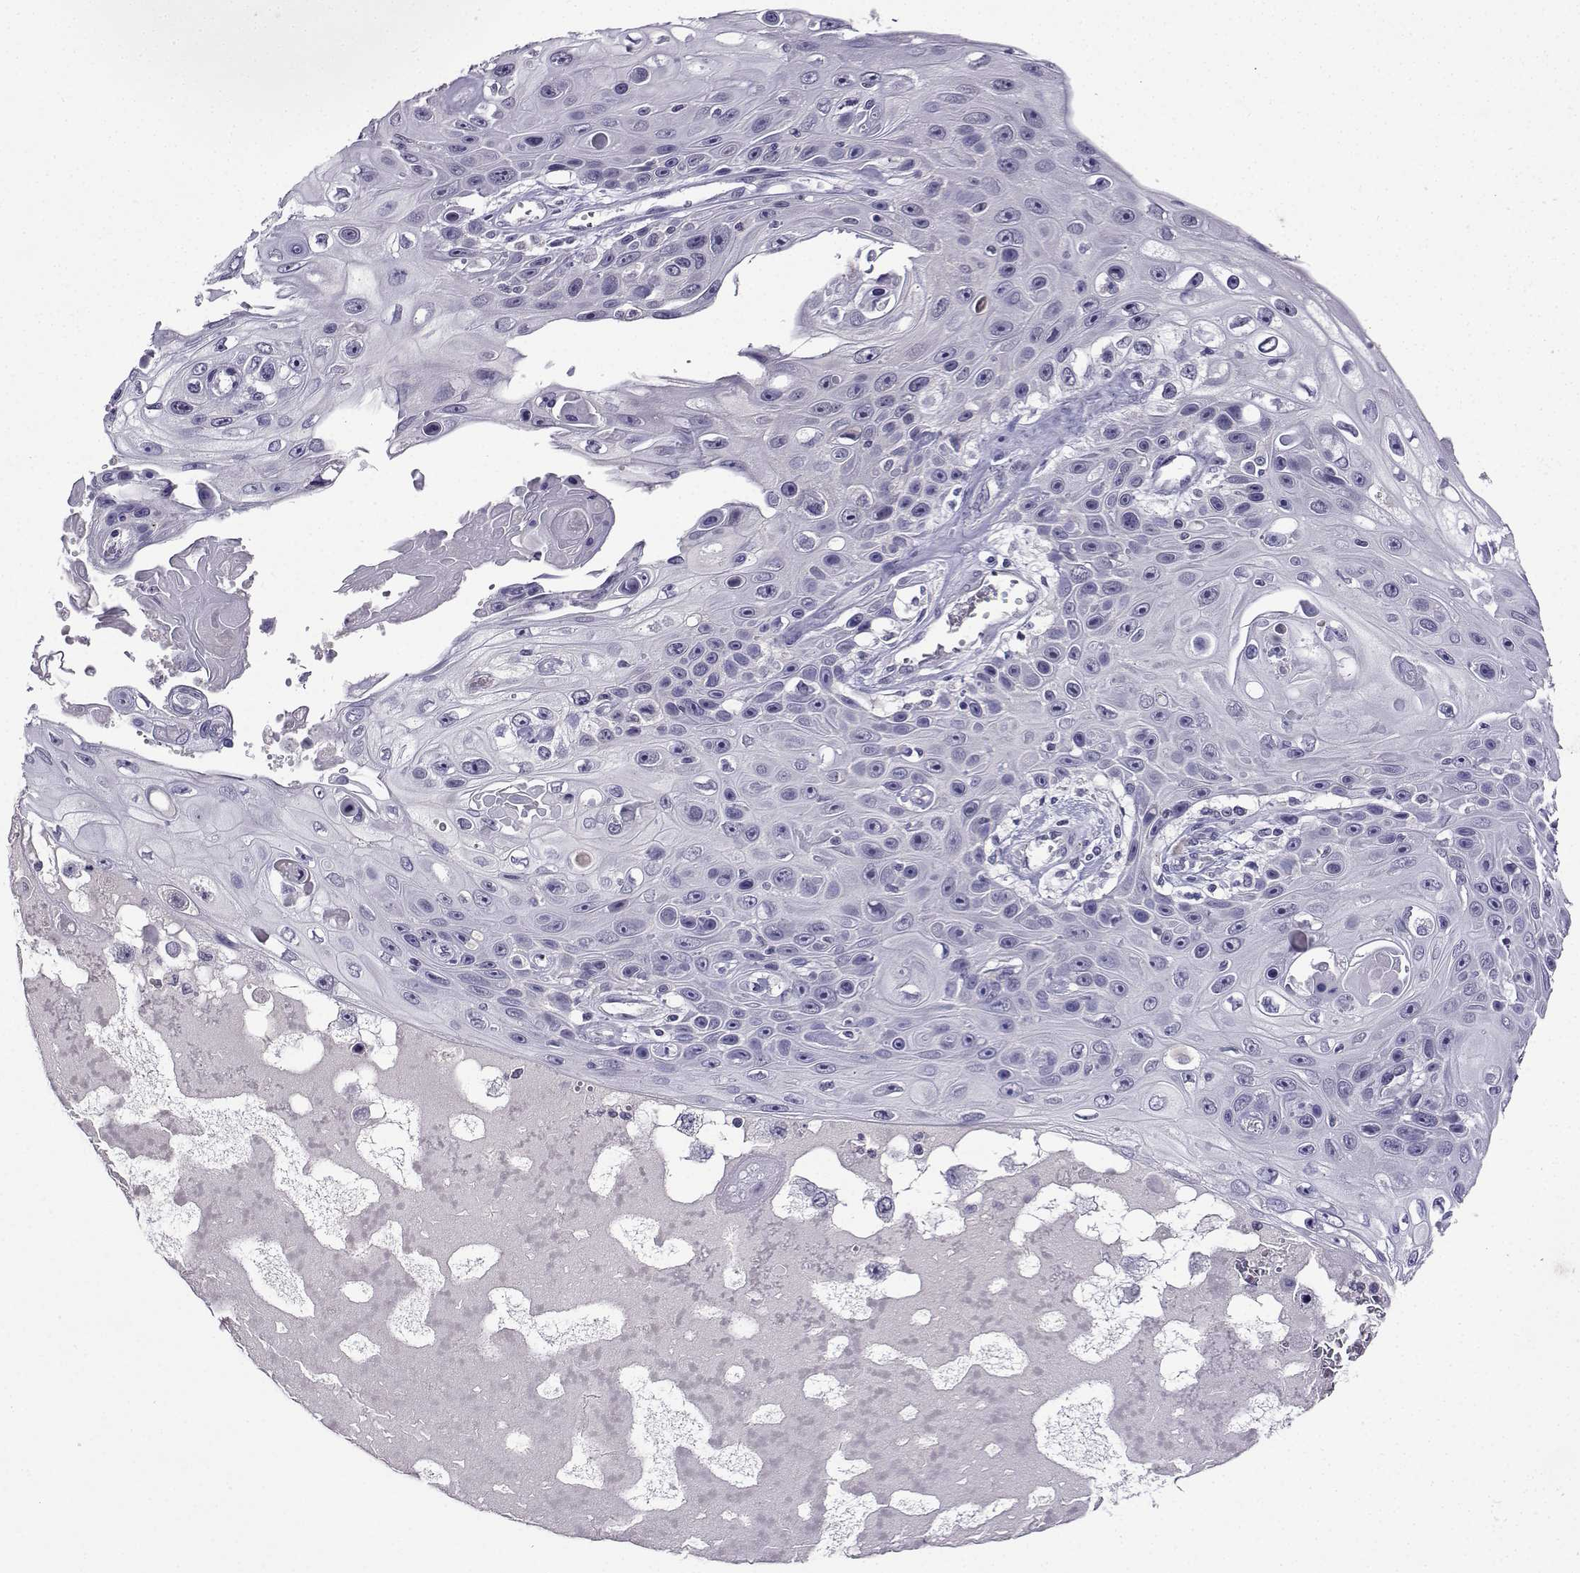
{"staining": {"intensity": "negative", "quantity": "none", "location": "none"}, "tissue": "skin cancer", "cell_type": "Tumor cells", "image_type": "cancer", "snomed": [{"axis": "morphology", "description": "Squamous cell carcinoma, NOS"}, {"axis": "topography", "description": "Skin"}], "caption": "Skin cancer was stained to show a protein in brown. There is no significant positivity in tumor cells.", "gene": "LRFN2", "patient": {"sex": "male", "age": 82}}